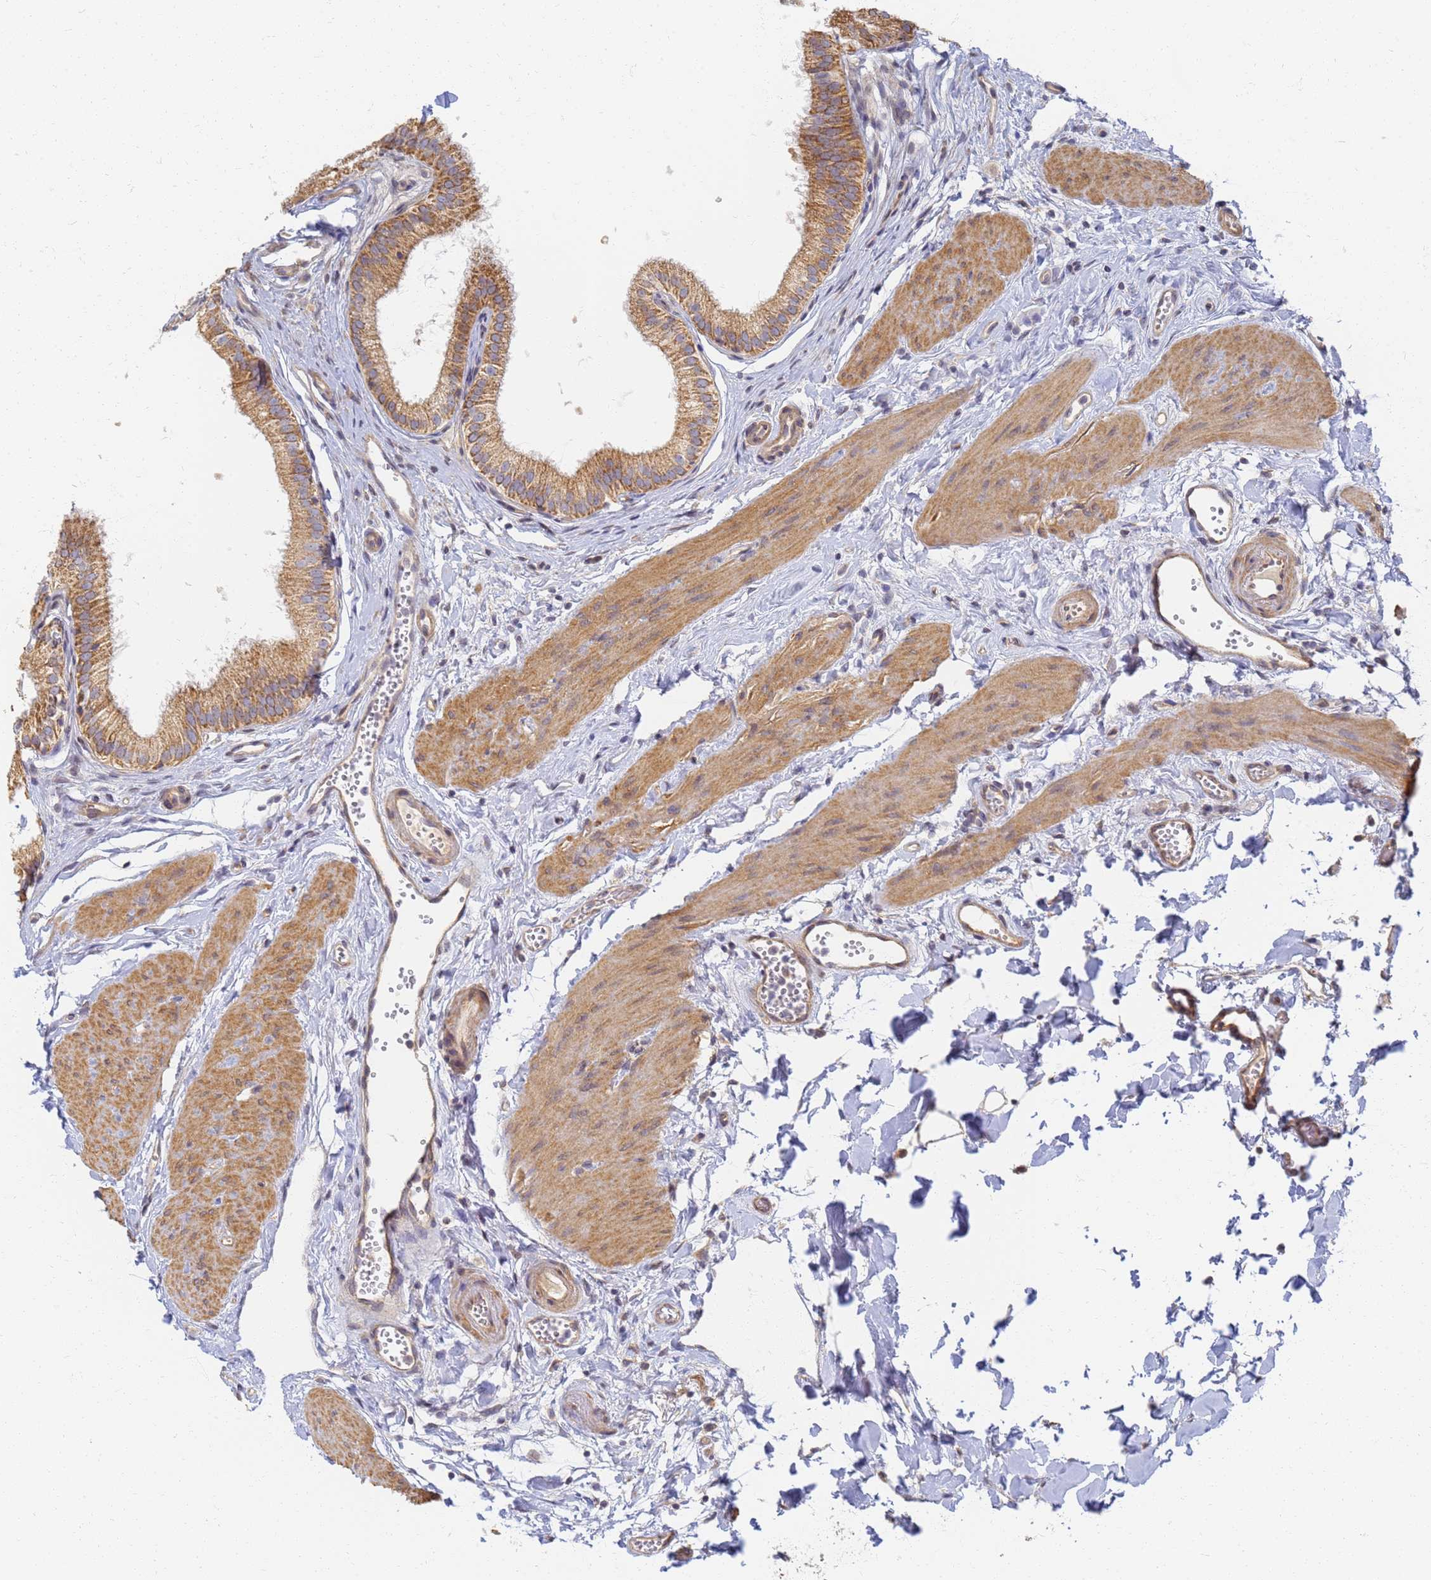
{"staining": {"intensity": "weak", "quantity": ">75%", "location": "cytoplasmic/membranous"}, "tissue": "gallbladder", "cell_type": "Glandular cells", "image_type": "normal", "snomed": [{"axis": "morphology", "description": "Normal tissue, NOS"}, {"axis": "topography", "description": "Gallbladder"}], "caption": "Immunohistochemistry image of benign gallbladder: human gallbladder stained using immunohistochemistry (IHC) demonstrates low levels of weak protein expression localized specifically in the cytoplasmic/membranous of glandular cells, appearing as a cytoplasmic/membranous brown color.", "gene": "UTP23", "patient": {"sex": "female", "age": 54}}